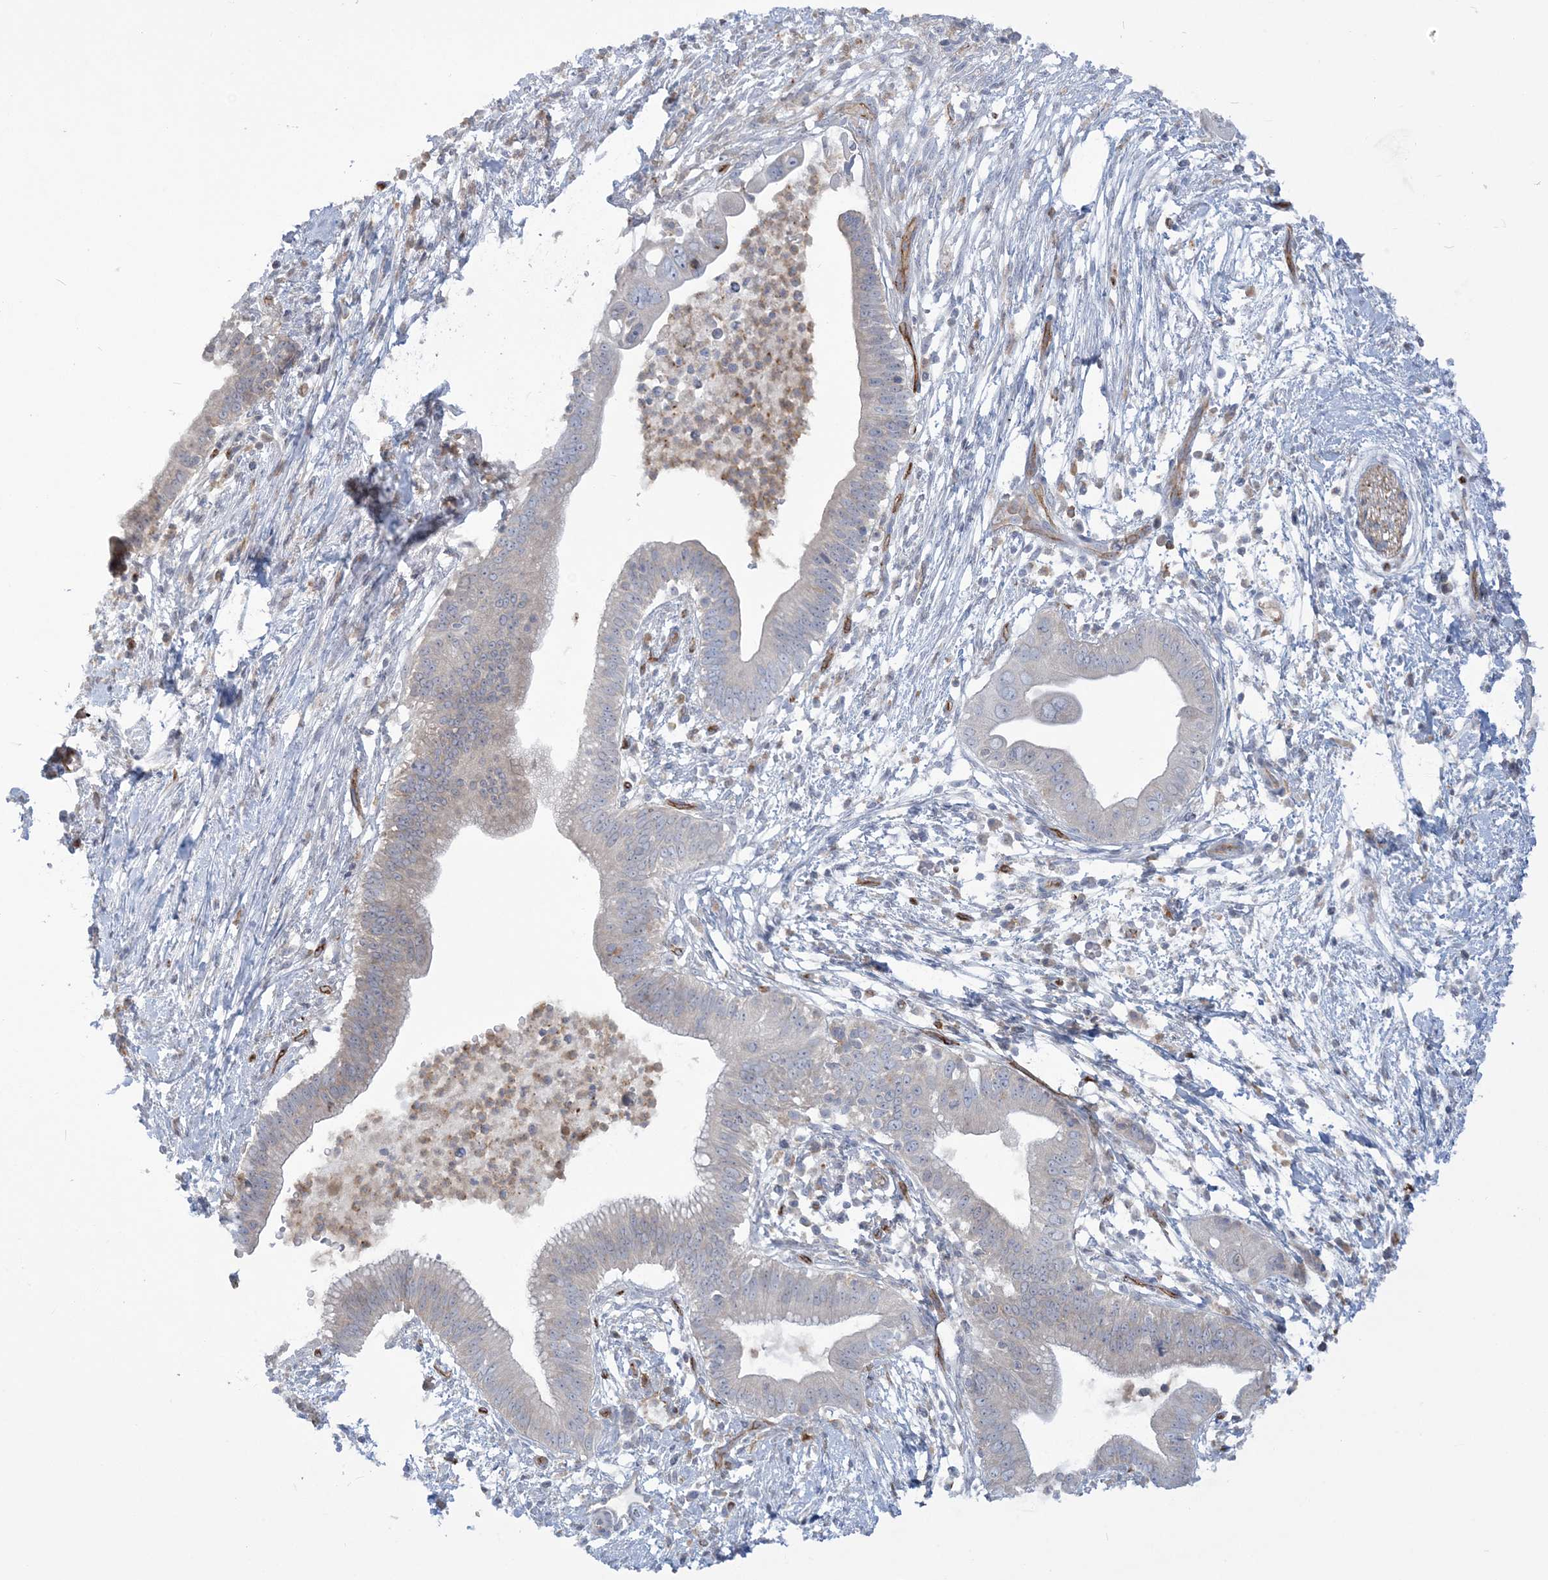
{"staining": {"intensity": "negative", "quantity": "none", "location": "none"}, "tissue": "pancreatic cancer", "cell_type": "Tumor cells", "image_type": "cancer", "snomed": [{"axis": "morphology", "description": "Adenocarcinoma, NOS"}, {"axis": "topography", "description": "Pancreas"}], "caption": "DAB (3,3'-diaminobenzidine) immunohistochemical staining of pancreatic cancer exhibits no significant positivity in tumor cells. The staining was performed using DAB to visualize the protein expression in brown, while the nuclei were stained in blue with hematoxylin (Magnification: 20x).", "gene": "FARSB", "patient": {"sex": "male", "age": 68}}